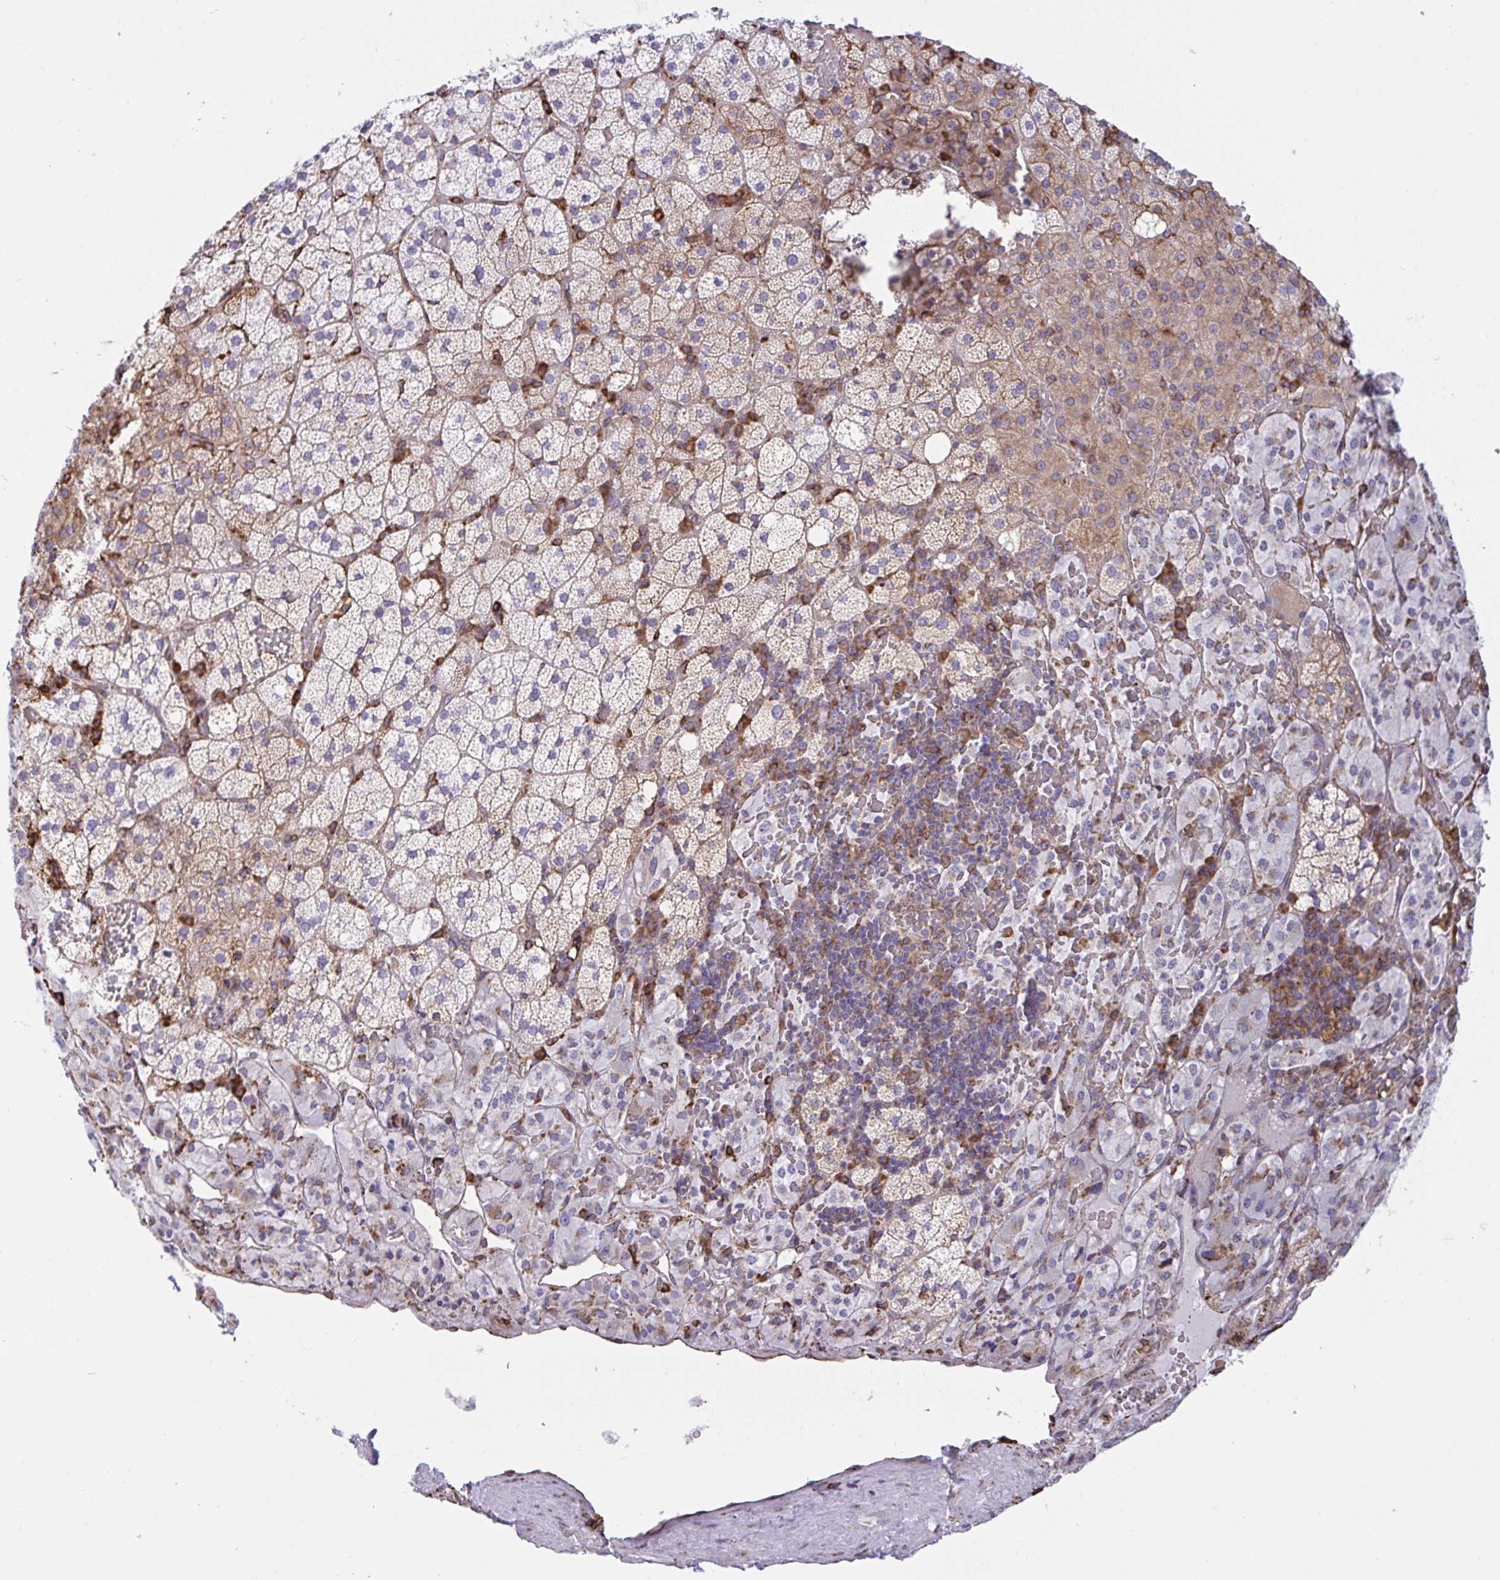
{"staining": {"intensity": "weak", "quantity": "<25%", "location": "cytoplasmic/membranous"}, "tissue": "adrenal gland", "cell_type": "Glandular cells", "image_type": "normal", "snomed": [{"axis": "morphology", "description": "Normal tissue, NOS"}, {"axis": "topography", "description": "Adrenal gland"}], "caption": "Immunohistochemistry (IHC) histopathology image of benign adrenal gland stained for a protein (brown), which displays no expression in glandular cells.", "gene": "CLGN", "patient": {"sex": "male", "age": 53}}